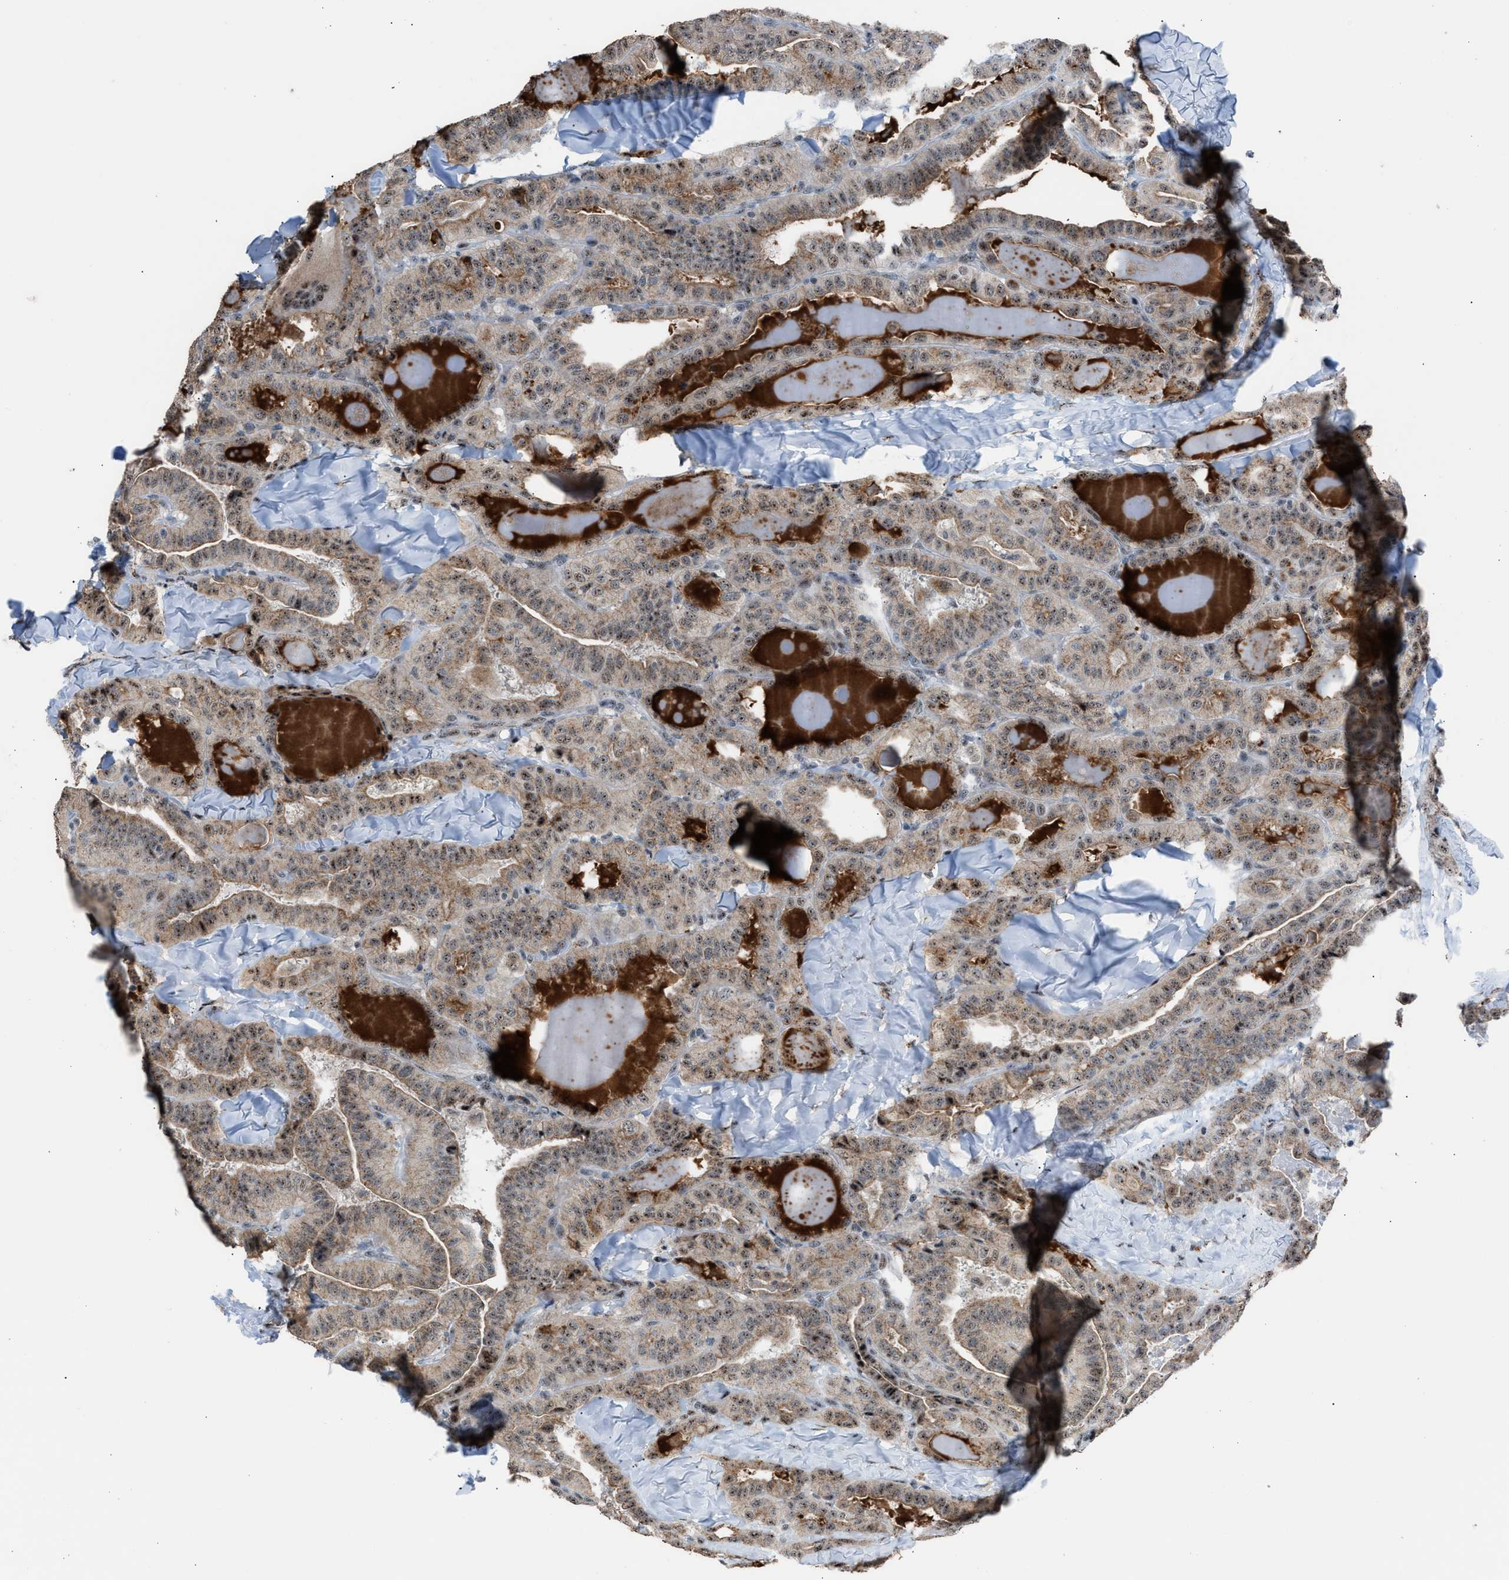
{"staining": {"intensity": "weak", "quantity": ">75%", "location": "cytoplasmic/membranous,nuclear"}, "tissue": "thyroid cancer", "cell_type": "Tumor cells", "image_type": "cancer", "snomed": [{"axis": "morphology", "description": "Papillary adenocarcinoma, NOS"}, {"axis": "topography", "description": "Thyroid gland"}], "caption": "The photomicrograph reveals a brown stain indicating the presence of a protein in the cytoplasmic/membranous and nuclear of tumor cells in thyroid cancer (papillary adenocarcinoma).", "gene": "CENPP", "patient": {"sex": "male", "age": 77}}